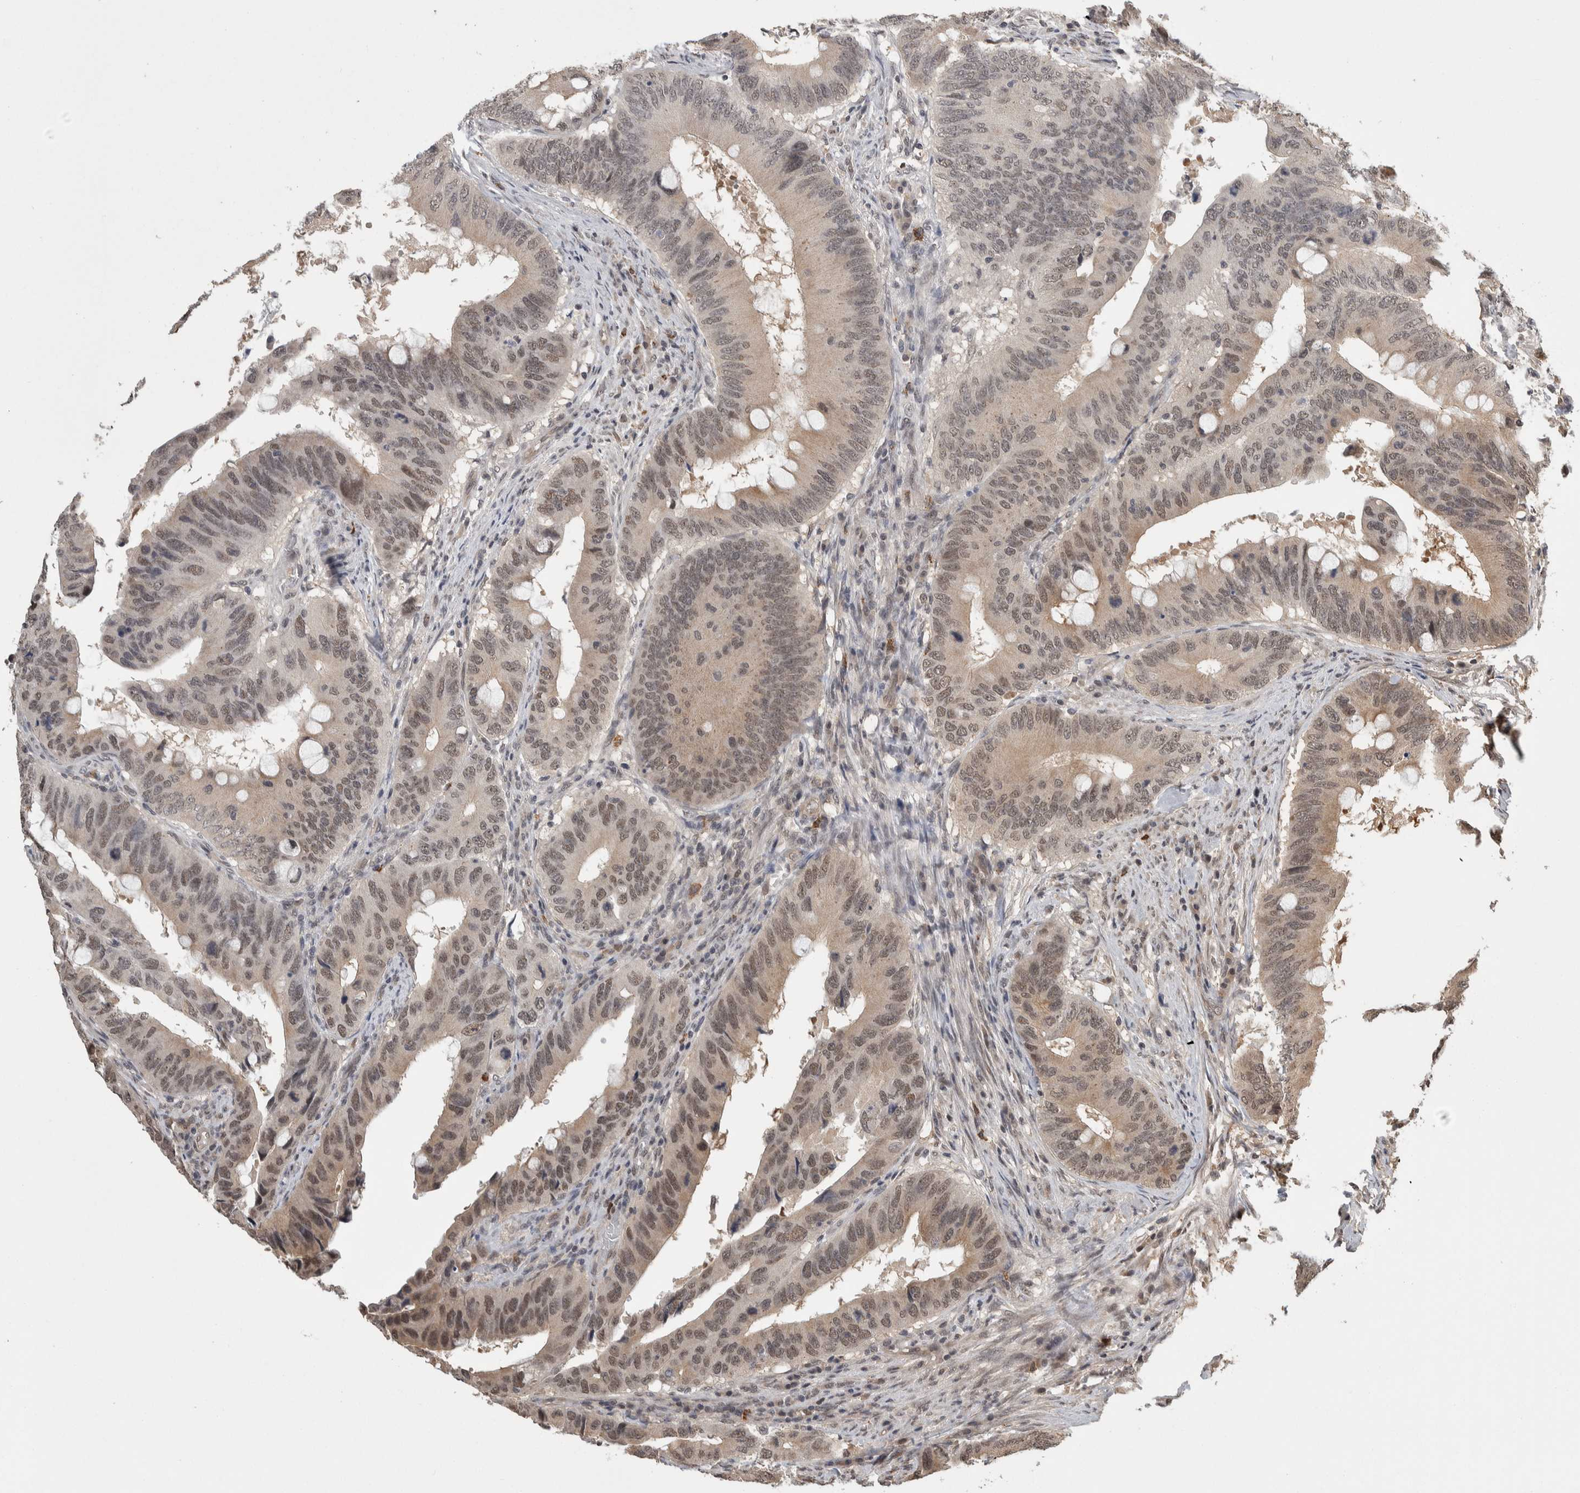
{"staining": {"intensity": "moderate", "quantity": "25%-75%", "location": "nuclear"}, "tissue": "colorectal cancer", "cell_type": "Tumor cells", "image_type": "cancer", "snomed": [{"axis": "morphology", "description": "Adenocarcinoma, NOS"}, {"axis": "topography", "description": "Colon"}], "caption": "Tumor cells exhibit medium levels of moderate nuclear staining in approximately 25%-75% of cells in human adenocarcinoma (colorectal).", "gene": "ZNF592", "patient": {"sex": "male", "age": 71}}